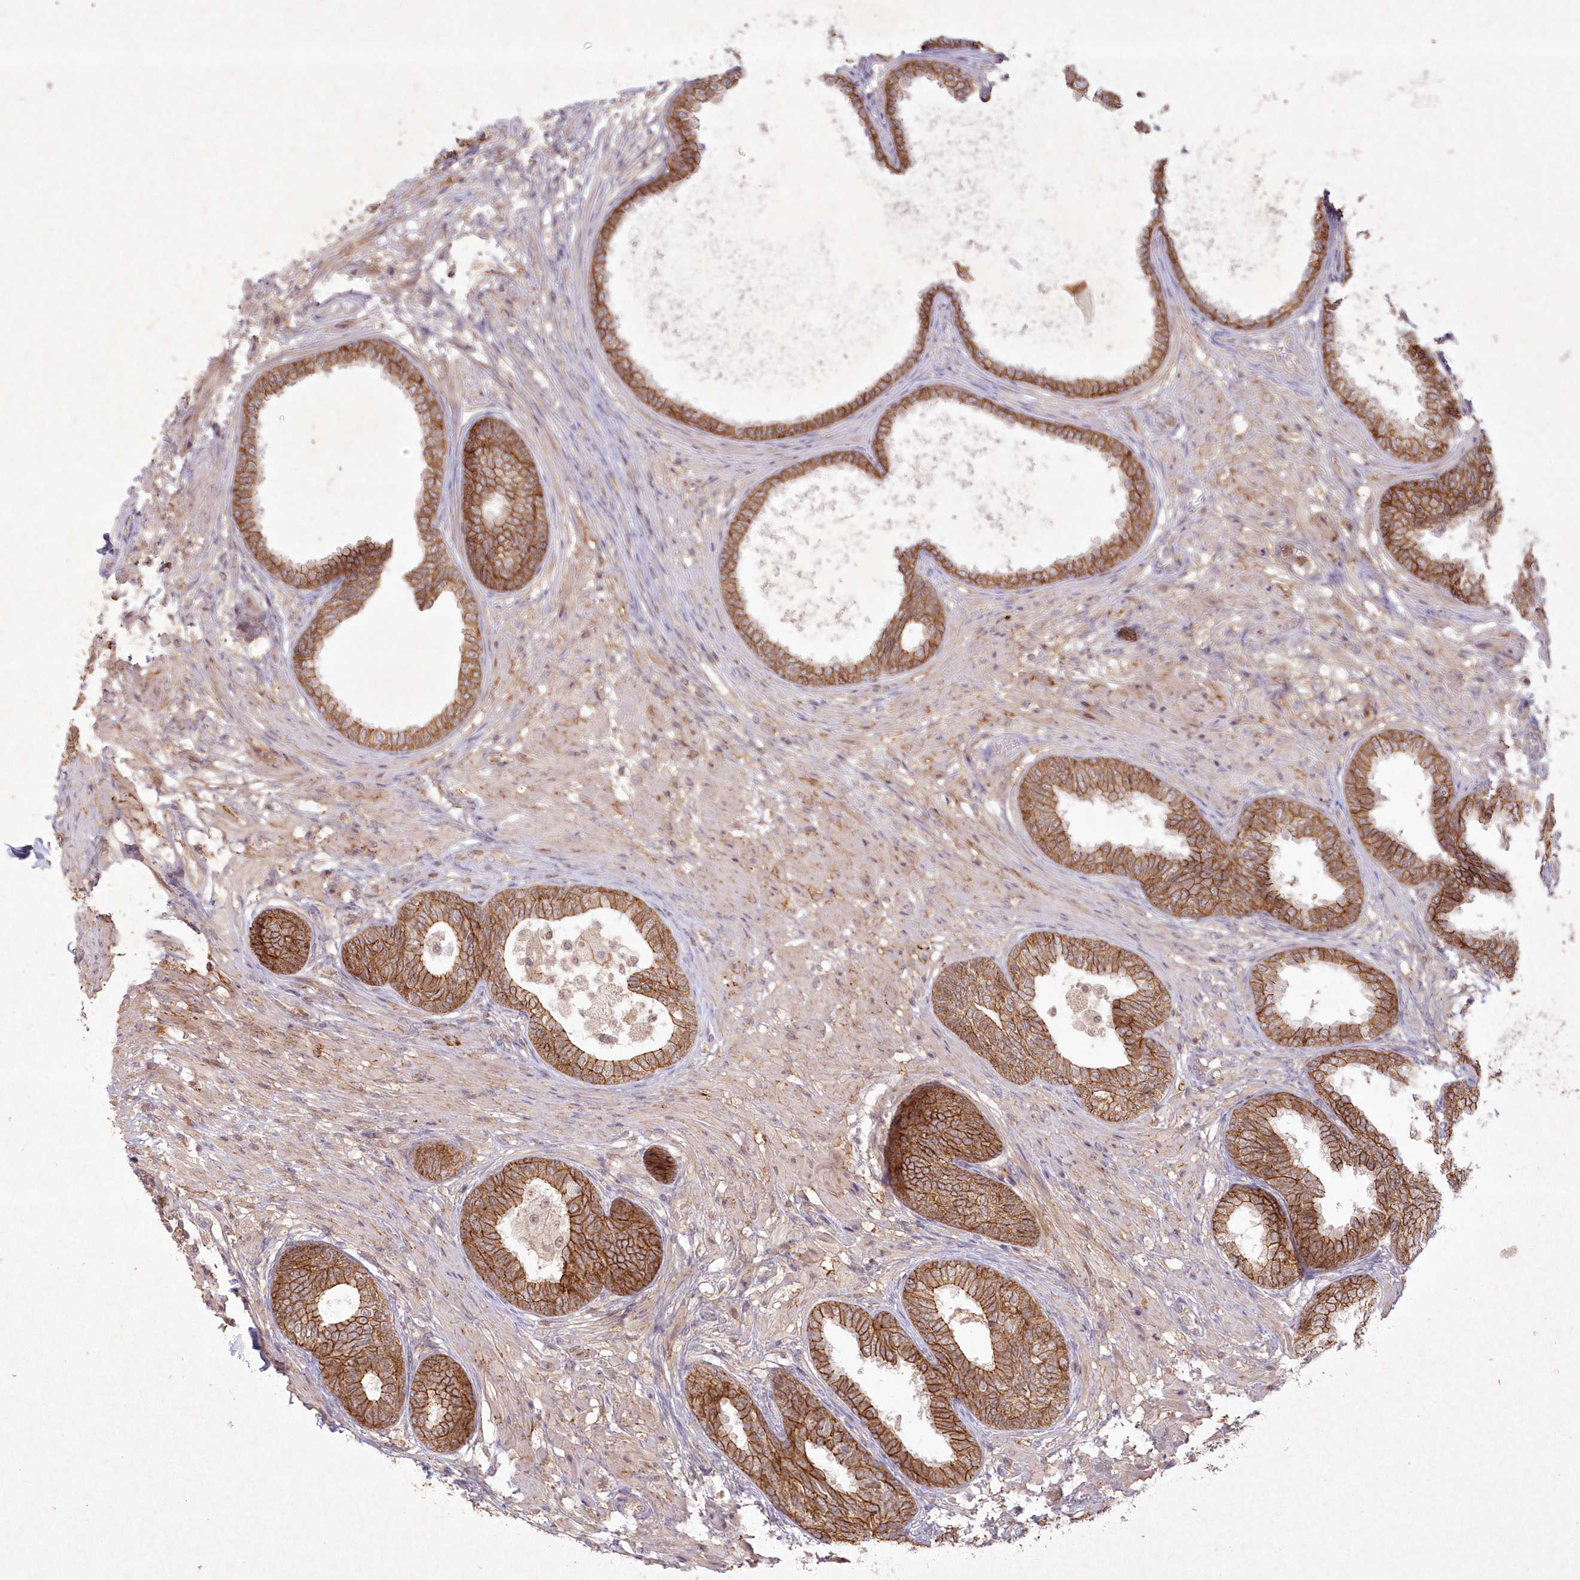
{"staining": {"intensity": "strong", "quantity": ">75%", "location": "cytoplasmic/membranous"}, "tissue": "prostate", "cell_type": "Glandular cells", "image_type": "normal", "snomed": [{"axis": "morphology", "description": "Normal tissue, NOS"}, {"axis": "topography", "description": "Prostate"}], "caption": "Prostate stained with immunohistochemistry reveals strong cytoplasmic/membranous positivity in about >75% of glandular cells.", "gene": "TOGARAM2", "patient": {"sex": "male", "age": 76}}